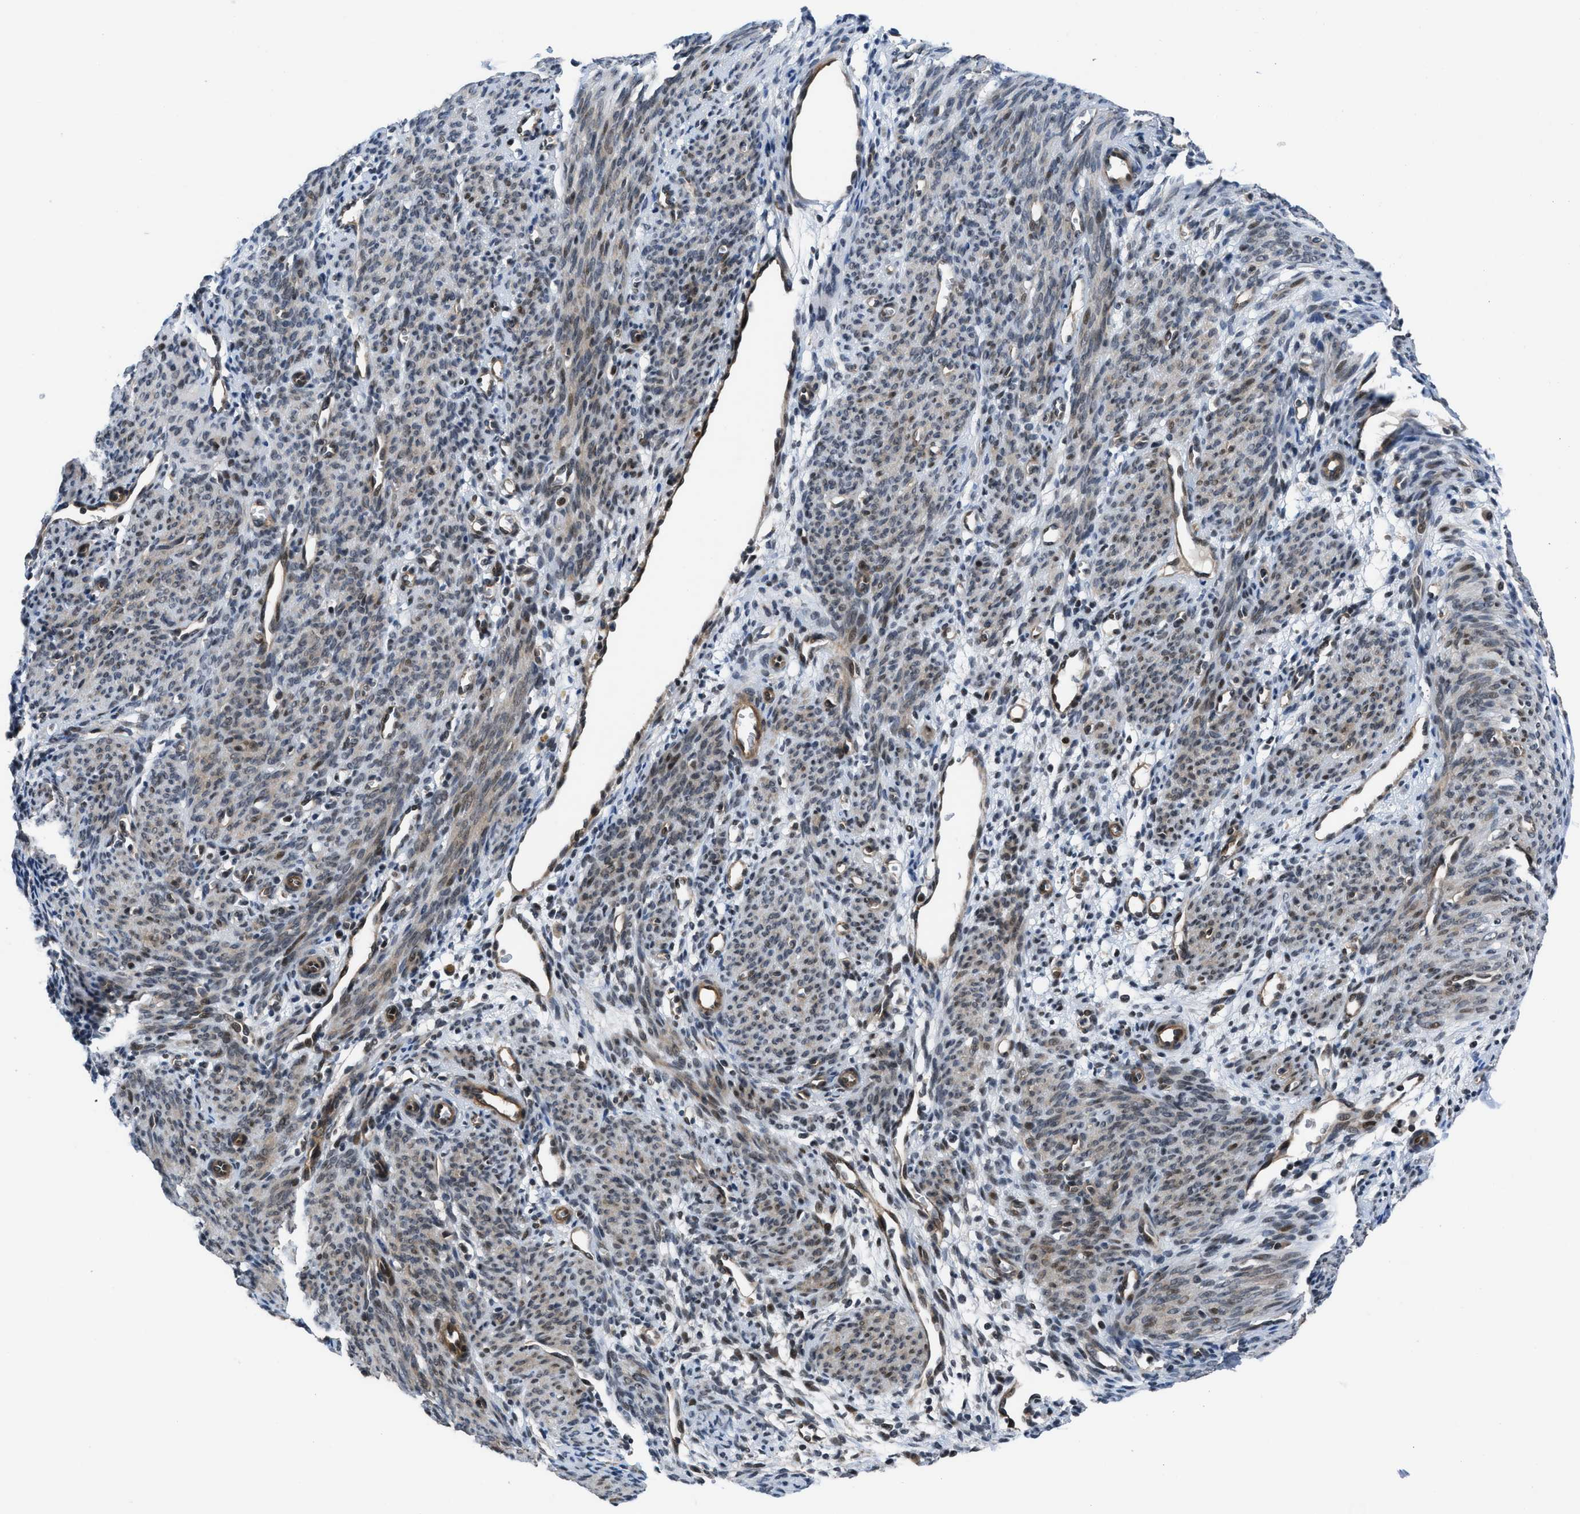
{"staining": {"intensity": "negative", "quantity": "none", "location": "none"}, "tissue": "endometrium", "cell_type": "Cells in endometrial stroma", "image_type": "normal", "snomed": [{"axis": "morphology", "description": "Normal tissue, NOS"}, {"axis": "morphology", "description": "Adenocarcinoma, NOS"}, {"axis": "topography", "description": "Endometrium"}, {"axis": "topography", "description": "Ovary"}], "caption": "The histopathology image displays no significant expression in cells in endometrial stroma of endometrium.", "gene": "SETD5", "patient": {"sex": "female", "age": 68}}